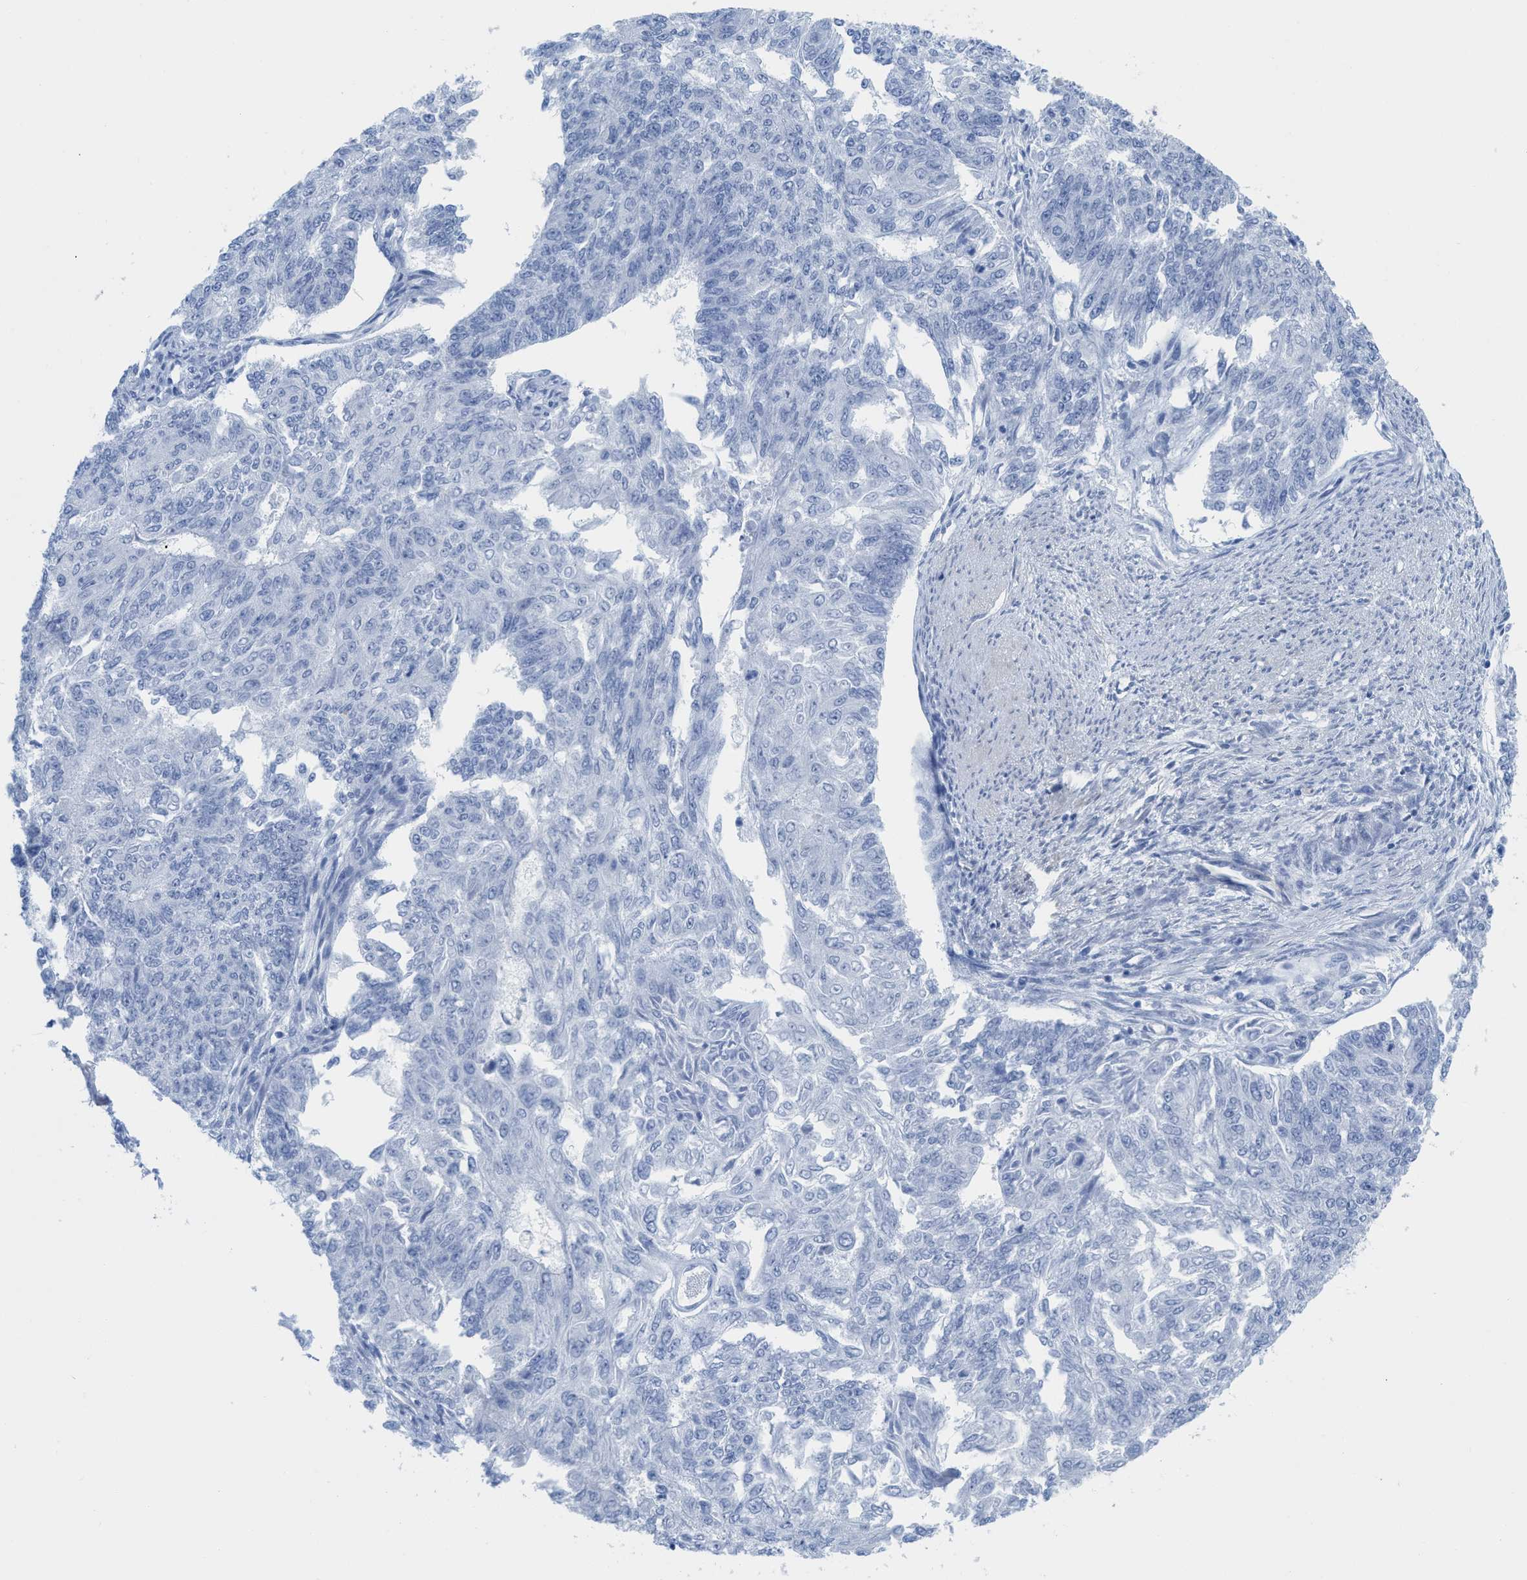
{"staining": {"intensity": "negative", "quantity": "none", "location": "none"}, "tissue": "endometrial cancer", "cell_type": "Tumor cells", "image_type": "cancer", "snomed": [{"axis": "morphology", "description": "Adenocarcinoma, NOS"}, {"axis": "topography", "description": "Endometrium"}], "caption": "An immunohistochemistry image of endometrial cancer (adenocarcinoma) is shown. There is no staining in tumor cells of endometrial cancer (adenocarcinoma).", "gene": "TUB", "patient": {"sex": "female", "age": 32}}